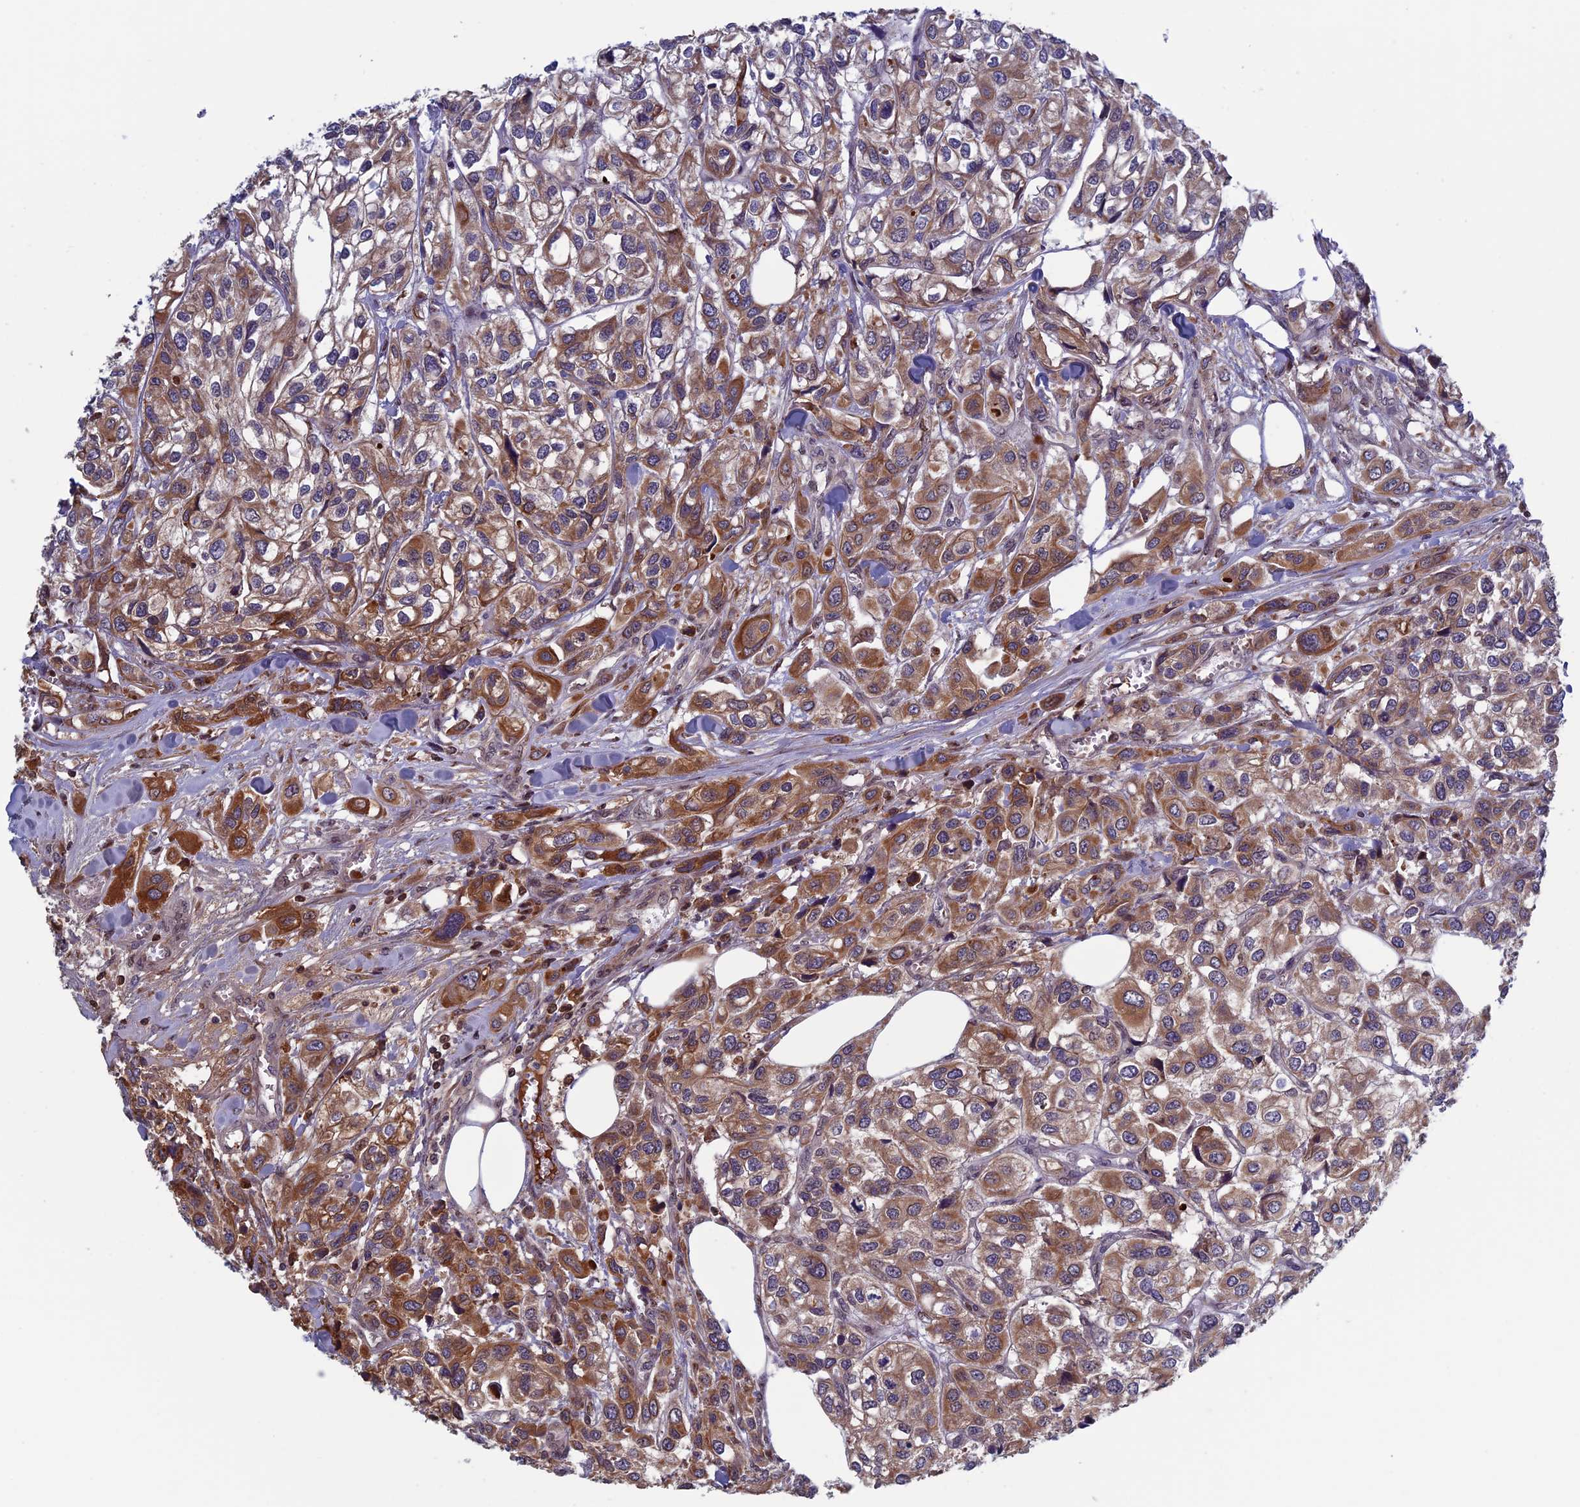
{"staining": {"intensity": "moderate", "quantity": "25%-75%", "location": "cytoplasmic/membranous"}, "tissue": "urothelial cancer", "cell_type": "Tumor cells", "image_type": "cancer", "snomed": [{"axis": "morphology", "description": "Urothelial carcinoma, High grade"}, {"axis": "topography", "description": "Urinary bladder"}], "caption": "DAB immunohistochemical staining of urothelial carcinoma (high-grade) demonstrates moderate cytoplasmic/membranous protein positivity in about 25%-75% of tumor cells.", "gene": "FADS1", "patient": {"sex": "male", "age": 67}}